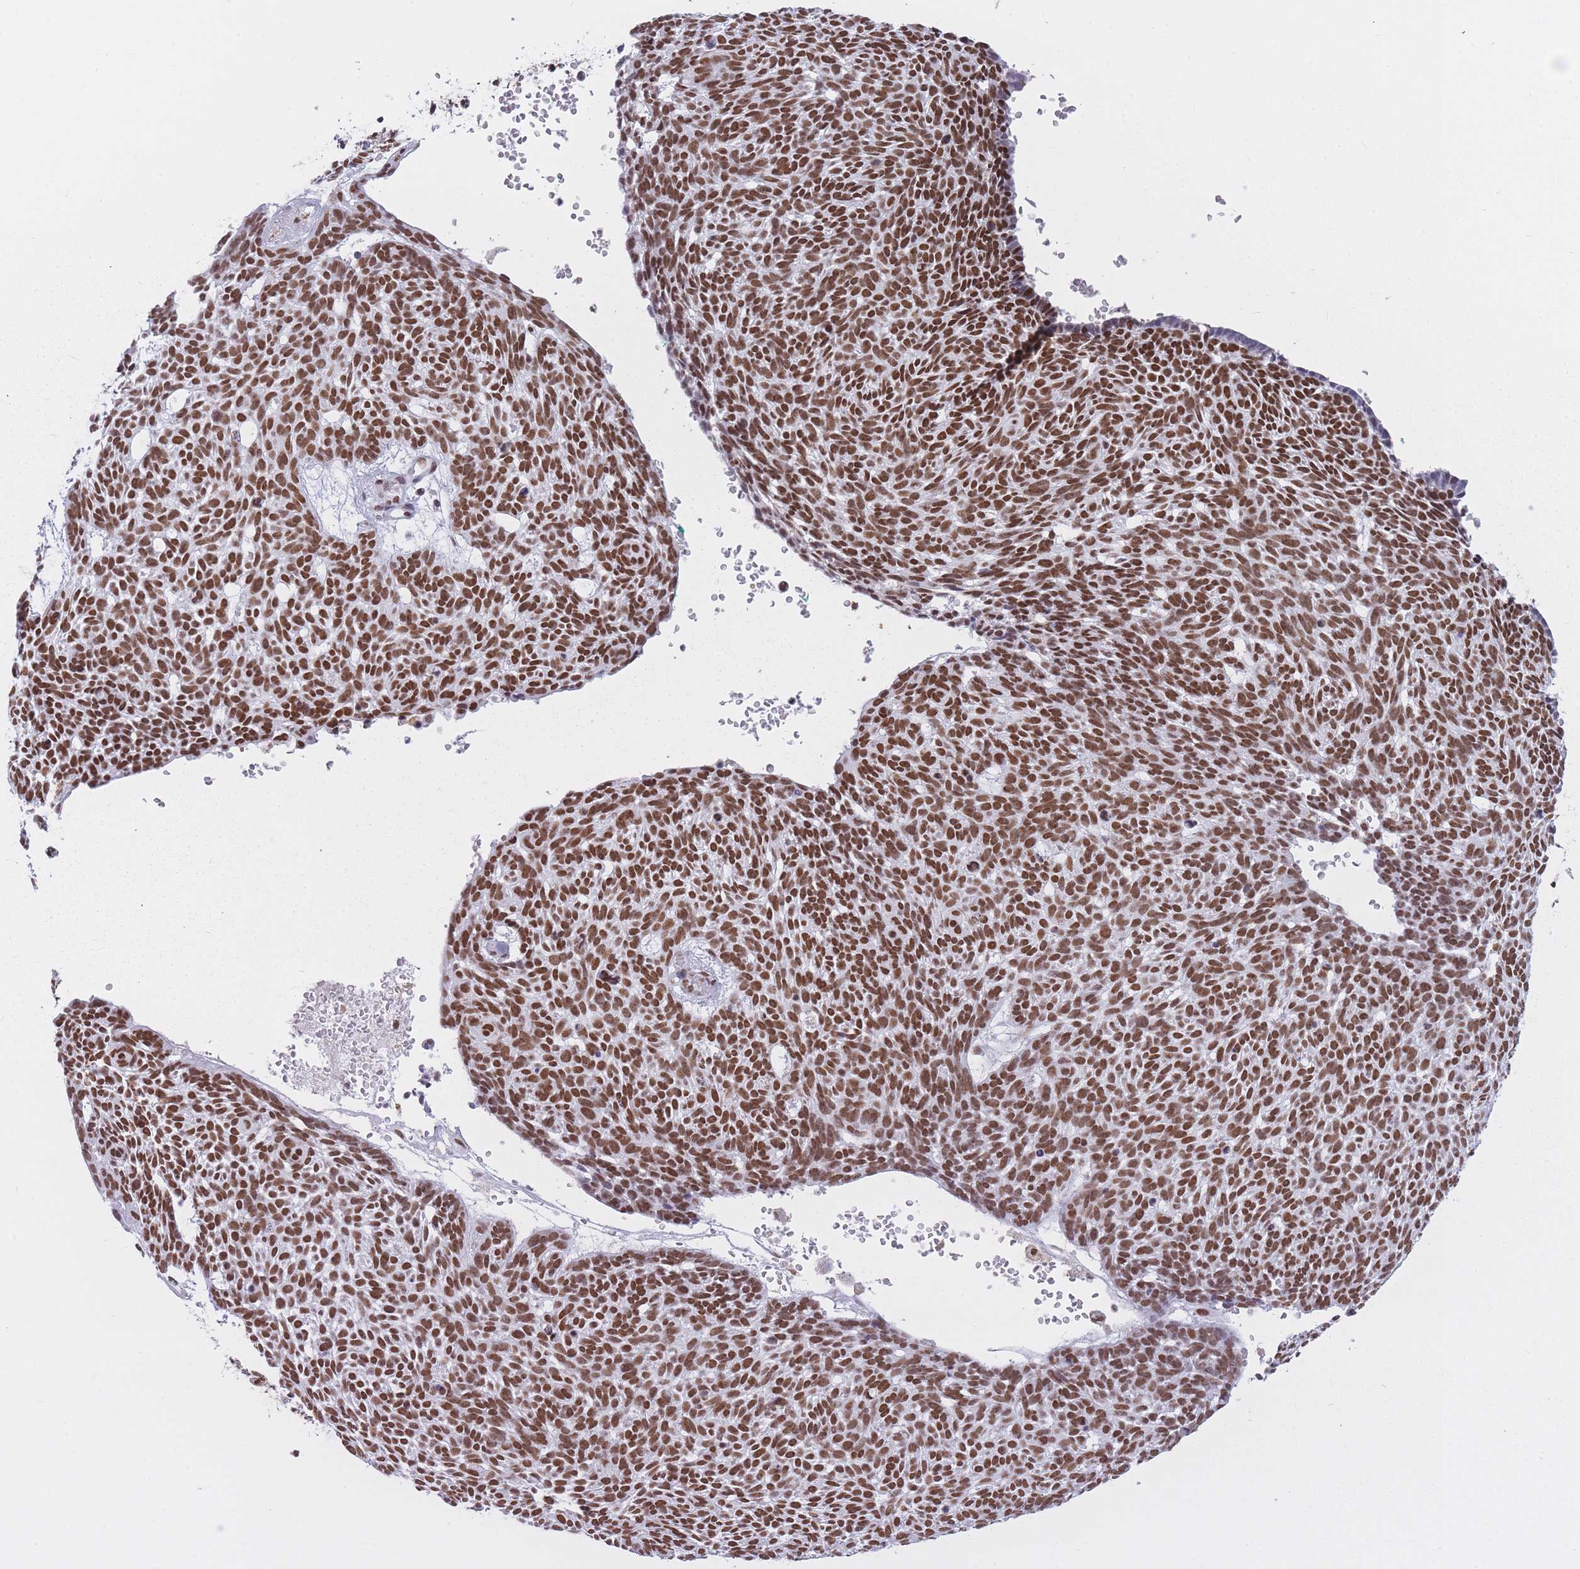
{"staining": {"intensity": "strong", "quantity": ">75%", "location": "nuclear"}, "tissue": "skin cancer", "cell_type": "Tumor cells", "image_type": "cancer", "snomed": [{"axis": "morphology", "description": "Basal cell carcinoma"}, {"axis": "topography", "description": "Skin"}], "caption": "A high-resolution photomicrograph shows immunohistochemistry (IHC) staining of skin cancer, which demonstrates strong nuclear positivity in about >75% of tumor cells.", "gene": "HNRNPUL1", "patient": {"sex": "male", "age": 61}}